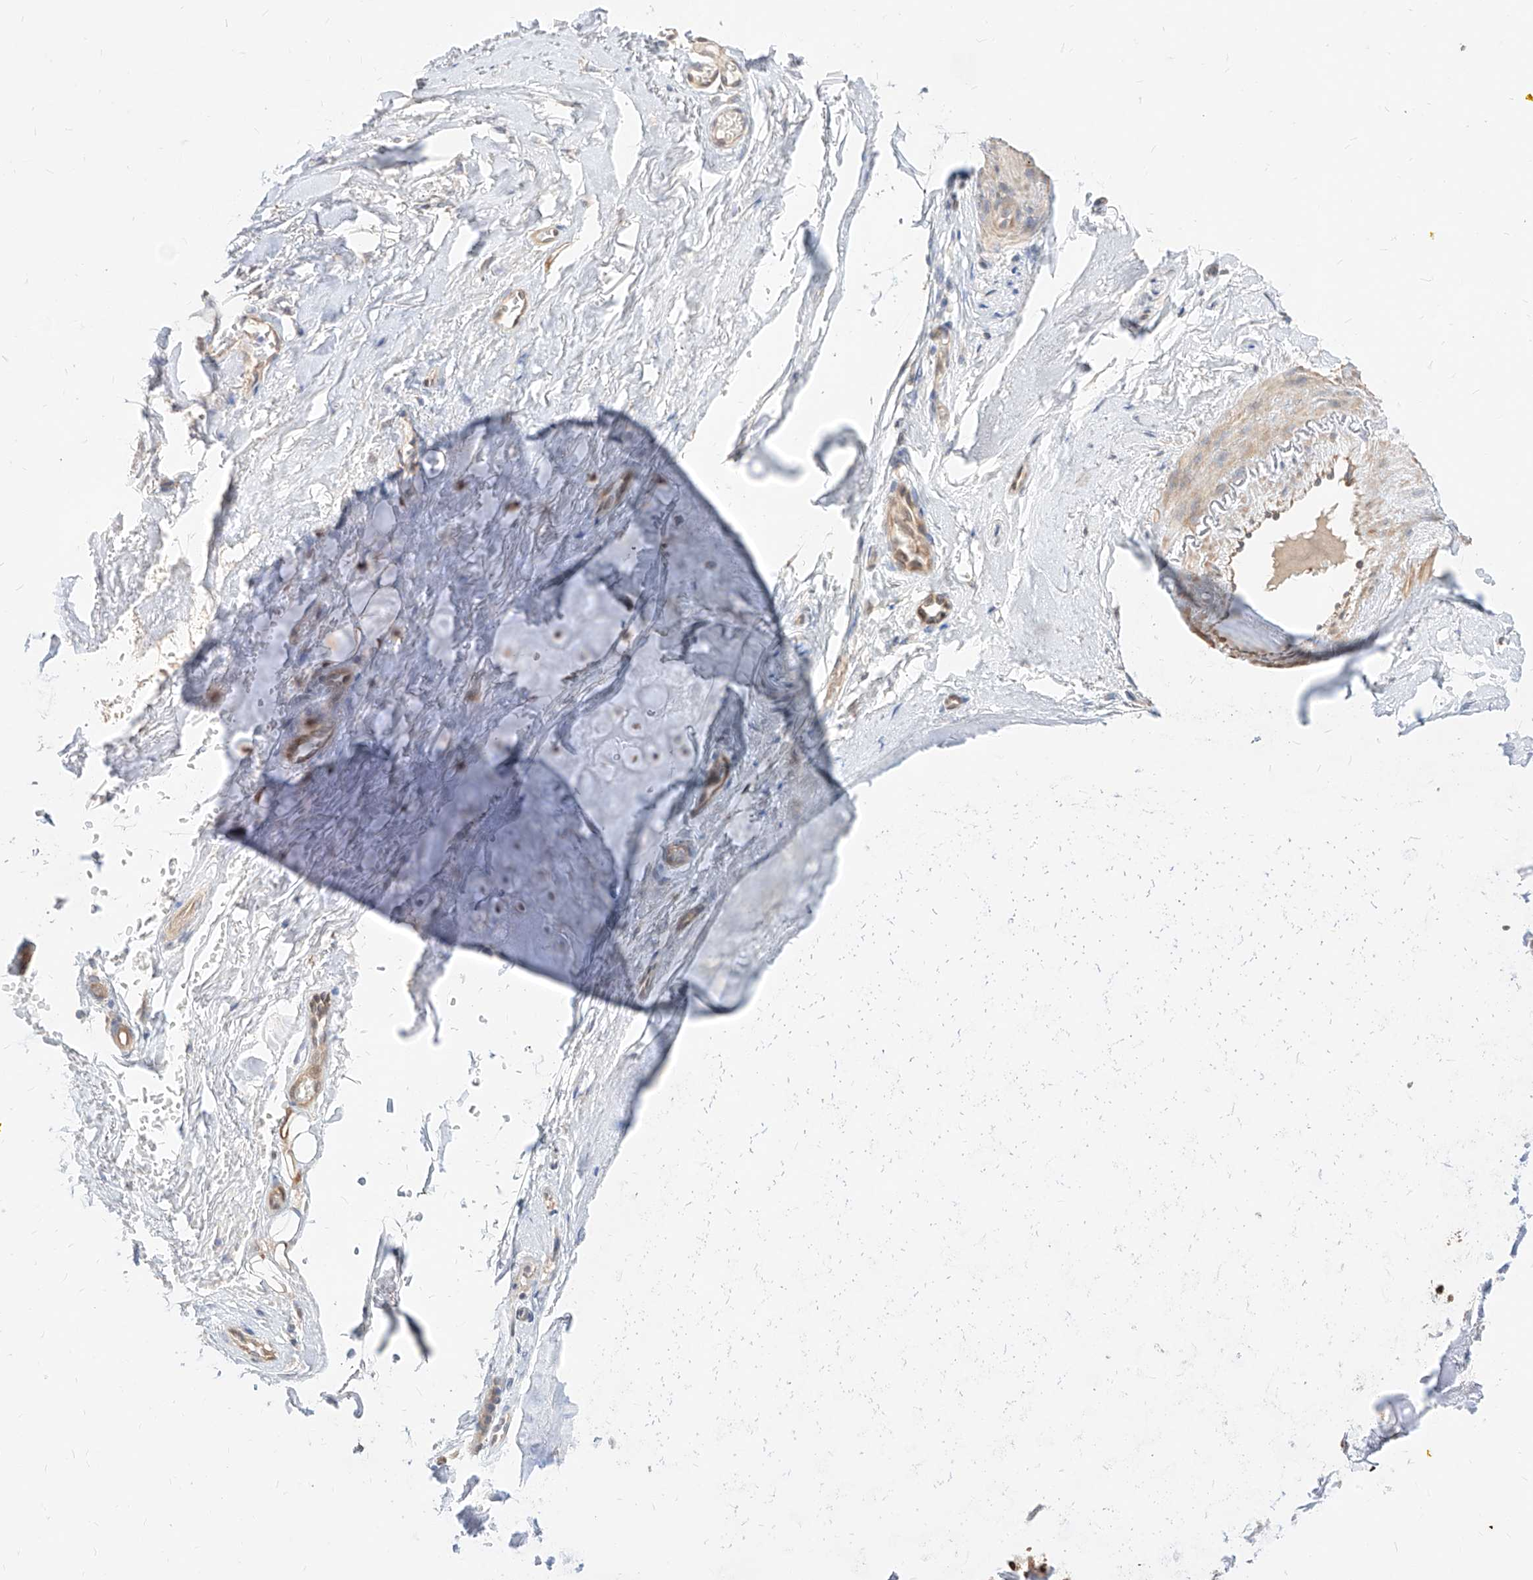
{"staining": {"intensity": "weak", "quantity": "<25%", "location": "cytoplasmic/membranous"}, "tissue": "adipose tissue", "cell_type": "Adipocytes", "image_type": "normal", "snomed": [{"axis": "morphology", "description": "Normal tissue, NOS"}, {"axis": "morphology", "description": "Basal cell carcinoma"}, {"axis": "topography", "description": "Skin"}], "caption": "High magnification brightfield microscopy of unremarkable adipose tissue stained with DAB (3,3'-diaminobenzidine) (brown) and counterstained with hematoxylin (blue): adipocytes show no significant expression. Brightfield microscopy of immunohistochemistry stained with DAB (3,3'-diaminobenzidine) (brown) and hematoxylin (blue), captured at high magnification.", "gene": "TSNAX", "patient": {"sex": "female", "age": 89}}